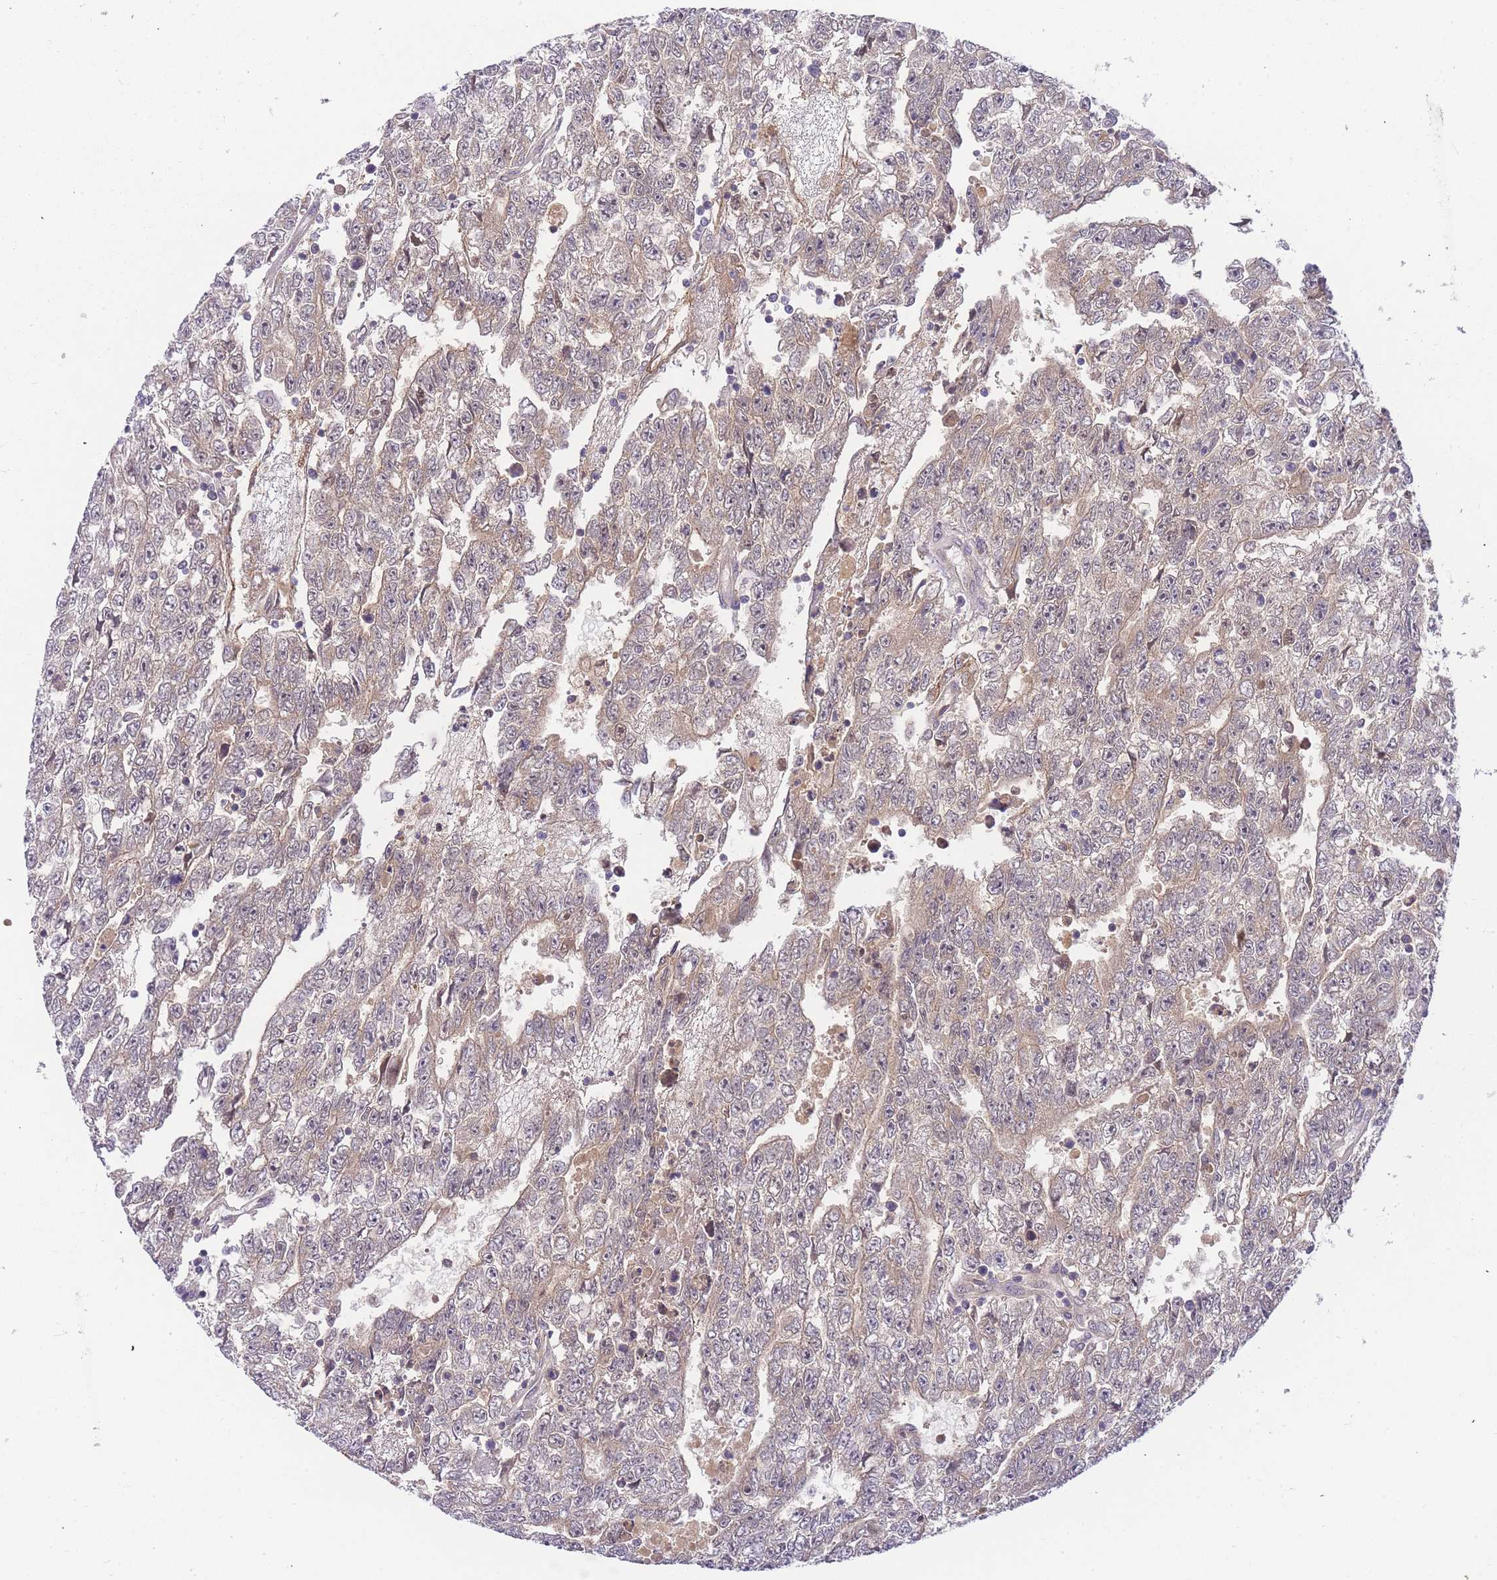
{"staining": {"intensity": "weak", "quantity": "25%-75%", "location": "cytoplasmic/membranous"}, "tissue": "testis cancer", "cell_type": "Tumor cells", "image_type": "cancer", "snomed": [{"axis": "morphology", "description": "Carcinoma, Embryonal, NOS"}, {"axis": "topography", "description": "Testis"}], "caption": "Immunohistochemical staining of testis cancer exhibits low levels of weak cytoplasmic/membranous staining in about 25%-75% of tumor cells. Using DAB (3,3'-diaminobenzidine) (brown) and hematoxylin (blue) stains, captured at high magnification using brightfield microscopy.", "gene": "ZNF577", "patient": {"sex": "male", "age": 25}}